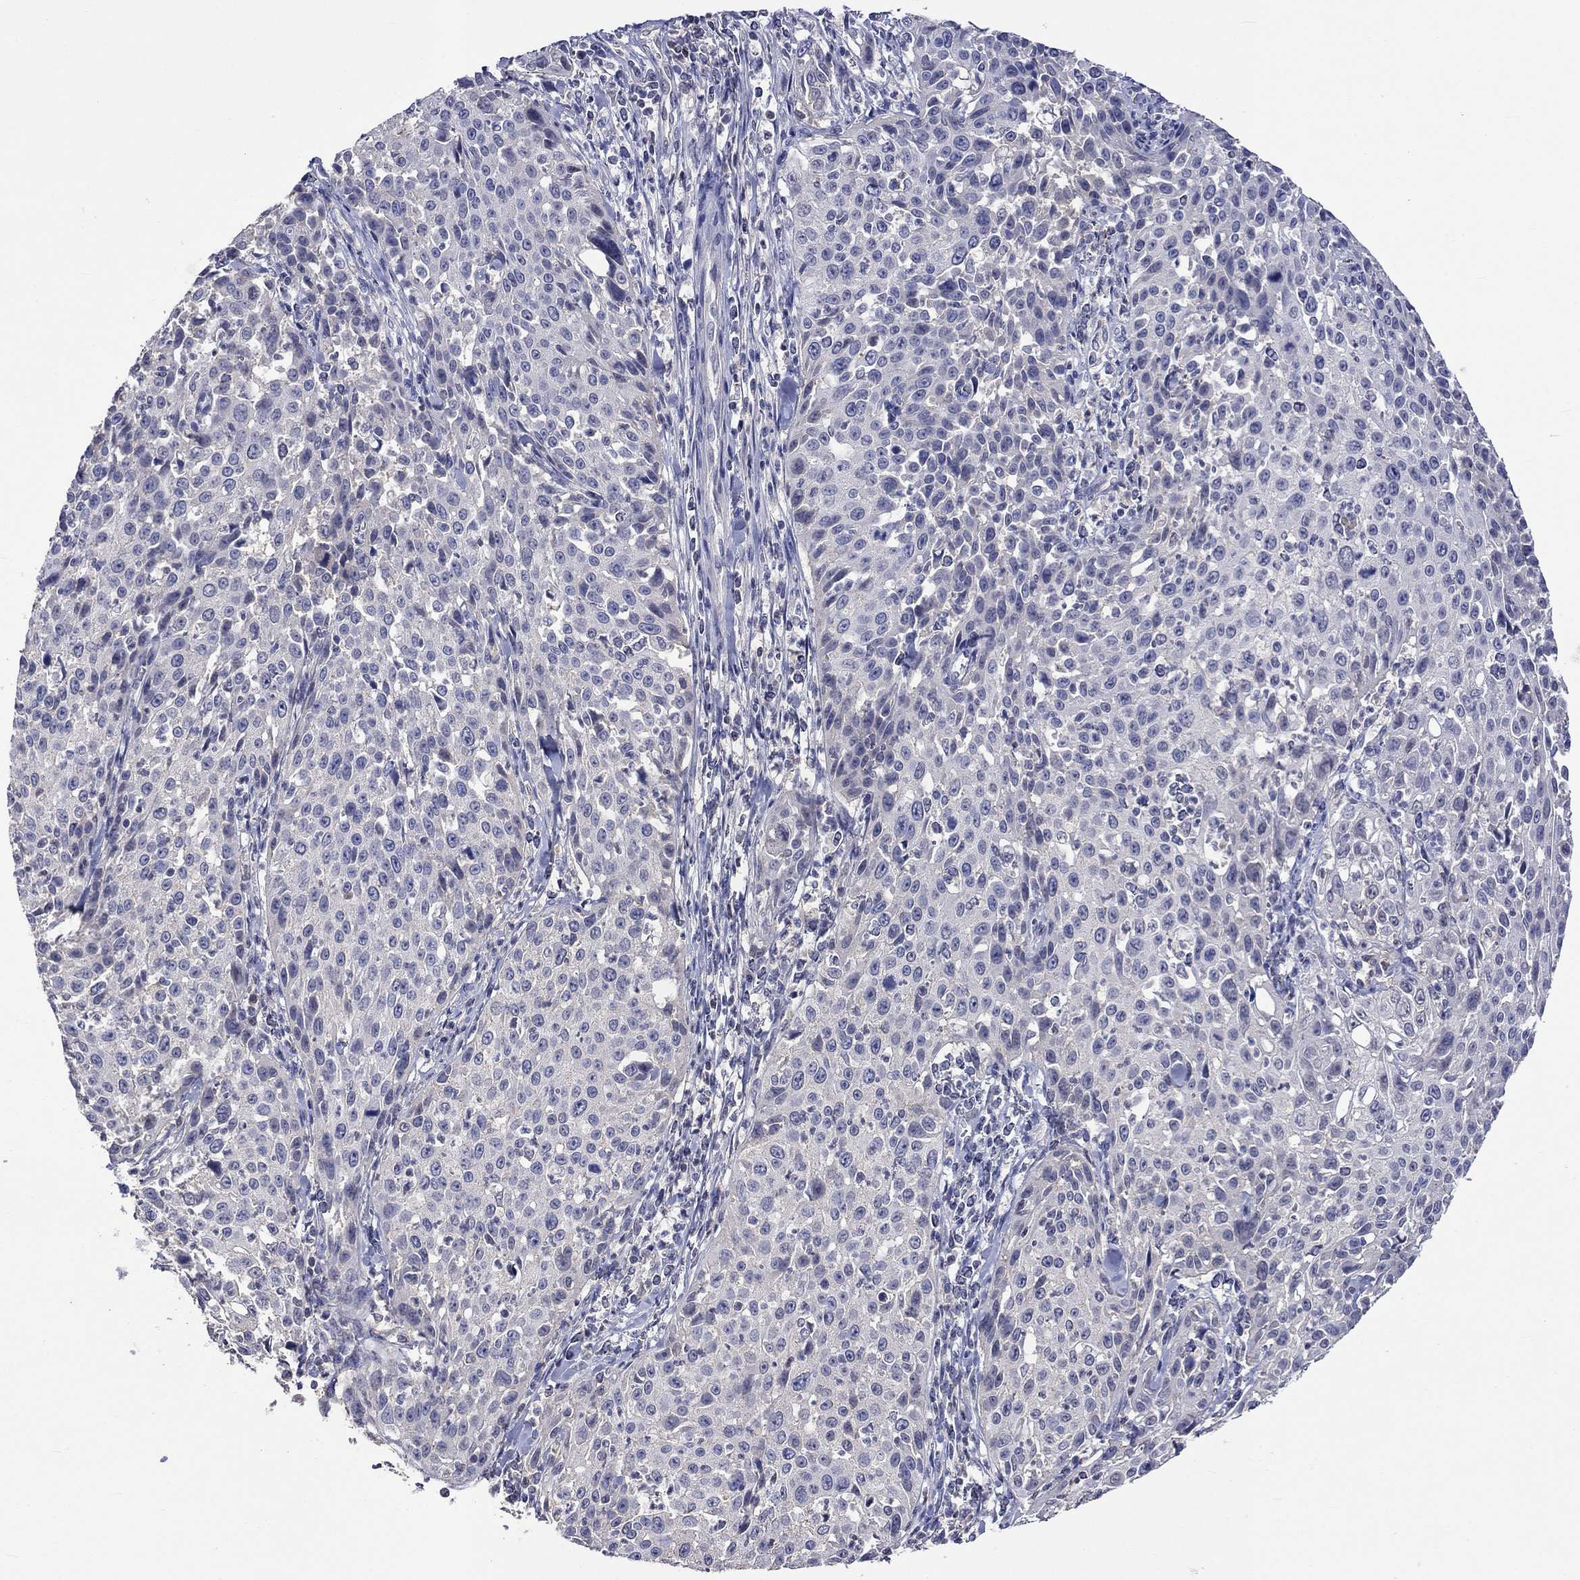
{"staining": {"intensity": "negative", "quantity": "none", "location": "none"}, "tissue": "cervical cancer", "cell_type": "Tumor cells", "image_type": "cancer", "snomed": [{"axis": "morphology", "description": "Squamous cell carcinoma, NOS"}, {"axis": "topography", "description": "Cervix"}], "caption": "Immunohistochemical staining of cervical cancer (squamous cell carcinoma) reveals no significant positivity in tumor cells.", "gene": "LRFN4", "patient": {"sex": "female", "age": 26}}